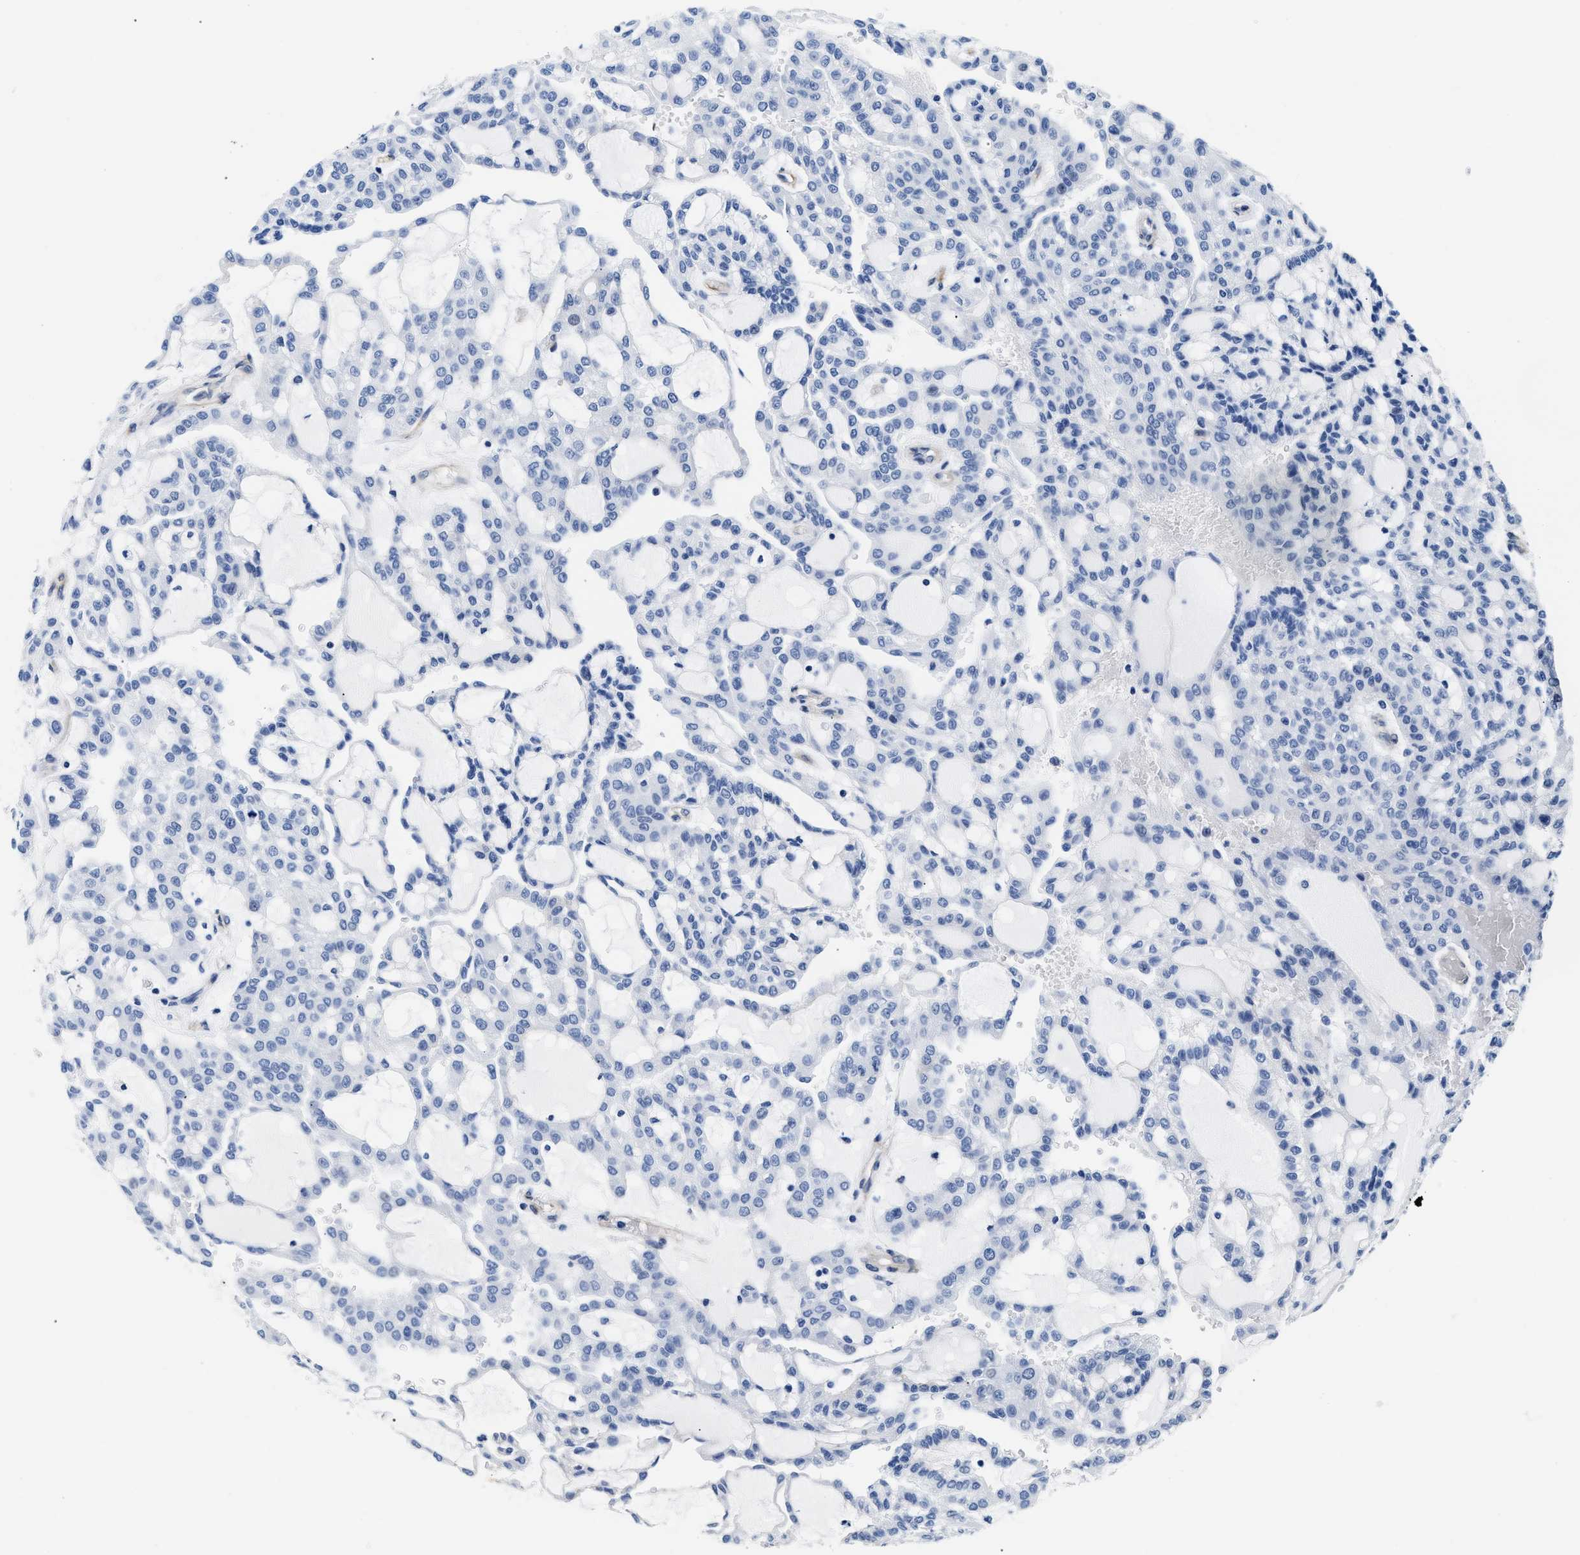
{"staining": {"intensity": "negative", "quantity": "none", "location": "none"}, "tissue": "renal cancer", "cell_type": "Tumor cells", "image_type": "cancer", "snomed": [{"axis": "morphology", "description": "Adenocarcinoma, NOS"}, {"axis": "topography", "description": "Kidney"}], "caption": "Human renal adenocarcinoma stained for a protein using IHC reveals no positivity in tumor cells.", "gene": "TRIM29", "patient": {"sex": "male", "age": 63}}